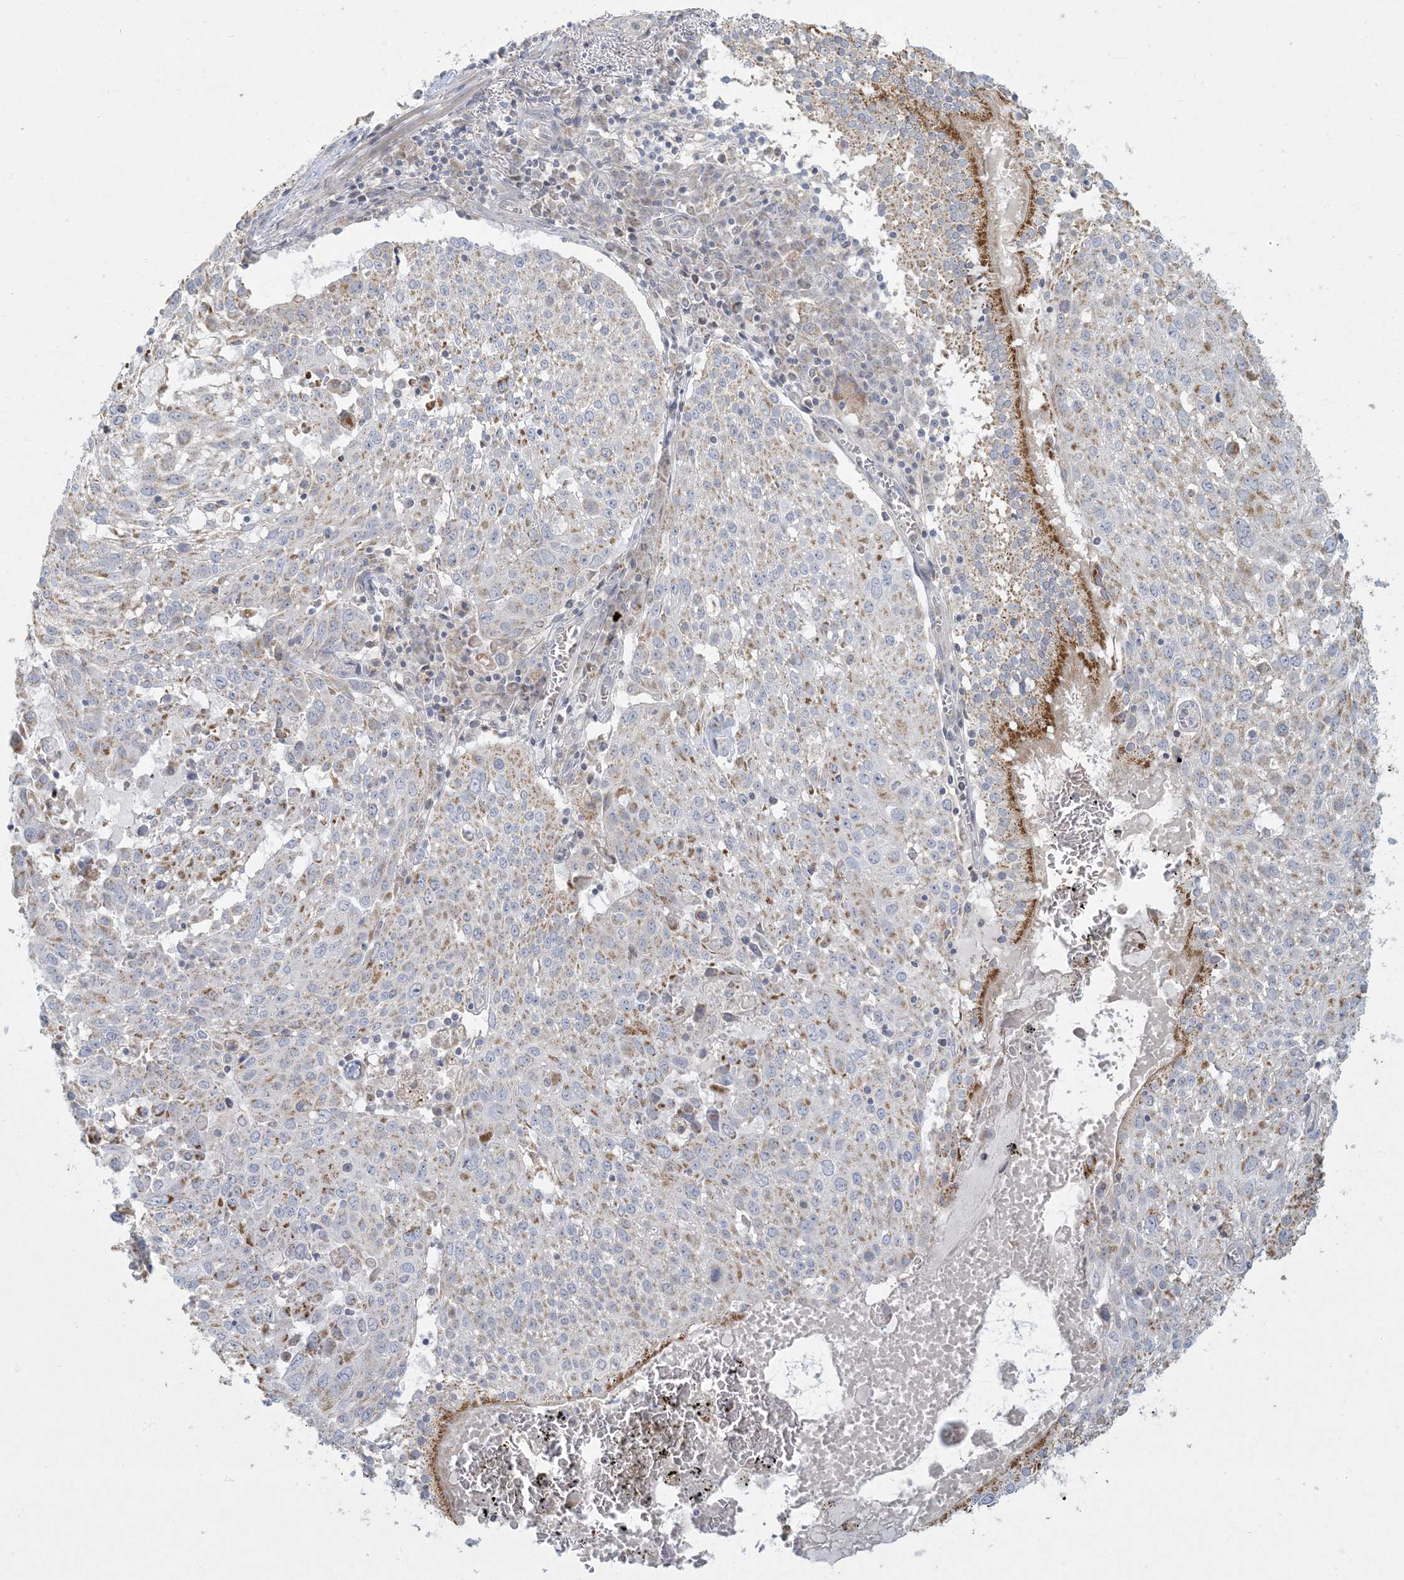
{"staining": {"intensity": "weak", "quantity": "25%-75%", "location": "cytoplasmic/membranous"}, "tissue": "lung cancer", "cell_type": "Tumor cells", "image_type": "cancer", "snomed": [{"axis": "morphology", "description": "Squamous cell carcinoma, NOS"}, {"axis": "topography", "description": "Lung"}], "caption": "Protein staining of lung cancer tissue demonstrates weak cytoplasmic/membranous expression in about 25%-75% of tumor cells.", "gene": "MCAT", "patient": {"sex": "male", "age": 65}}